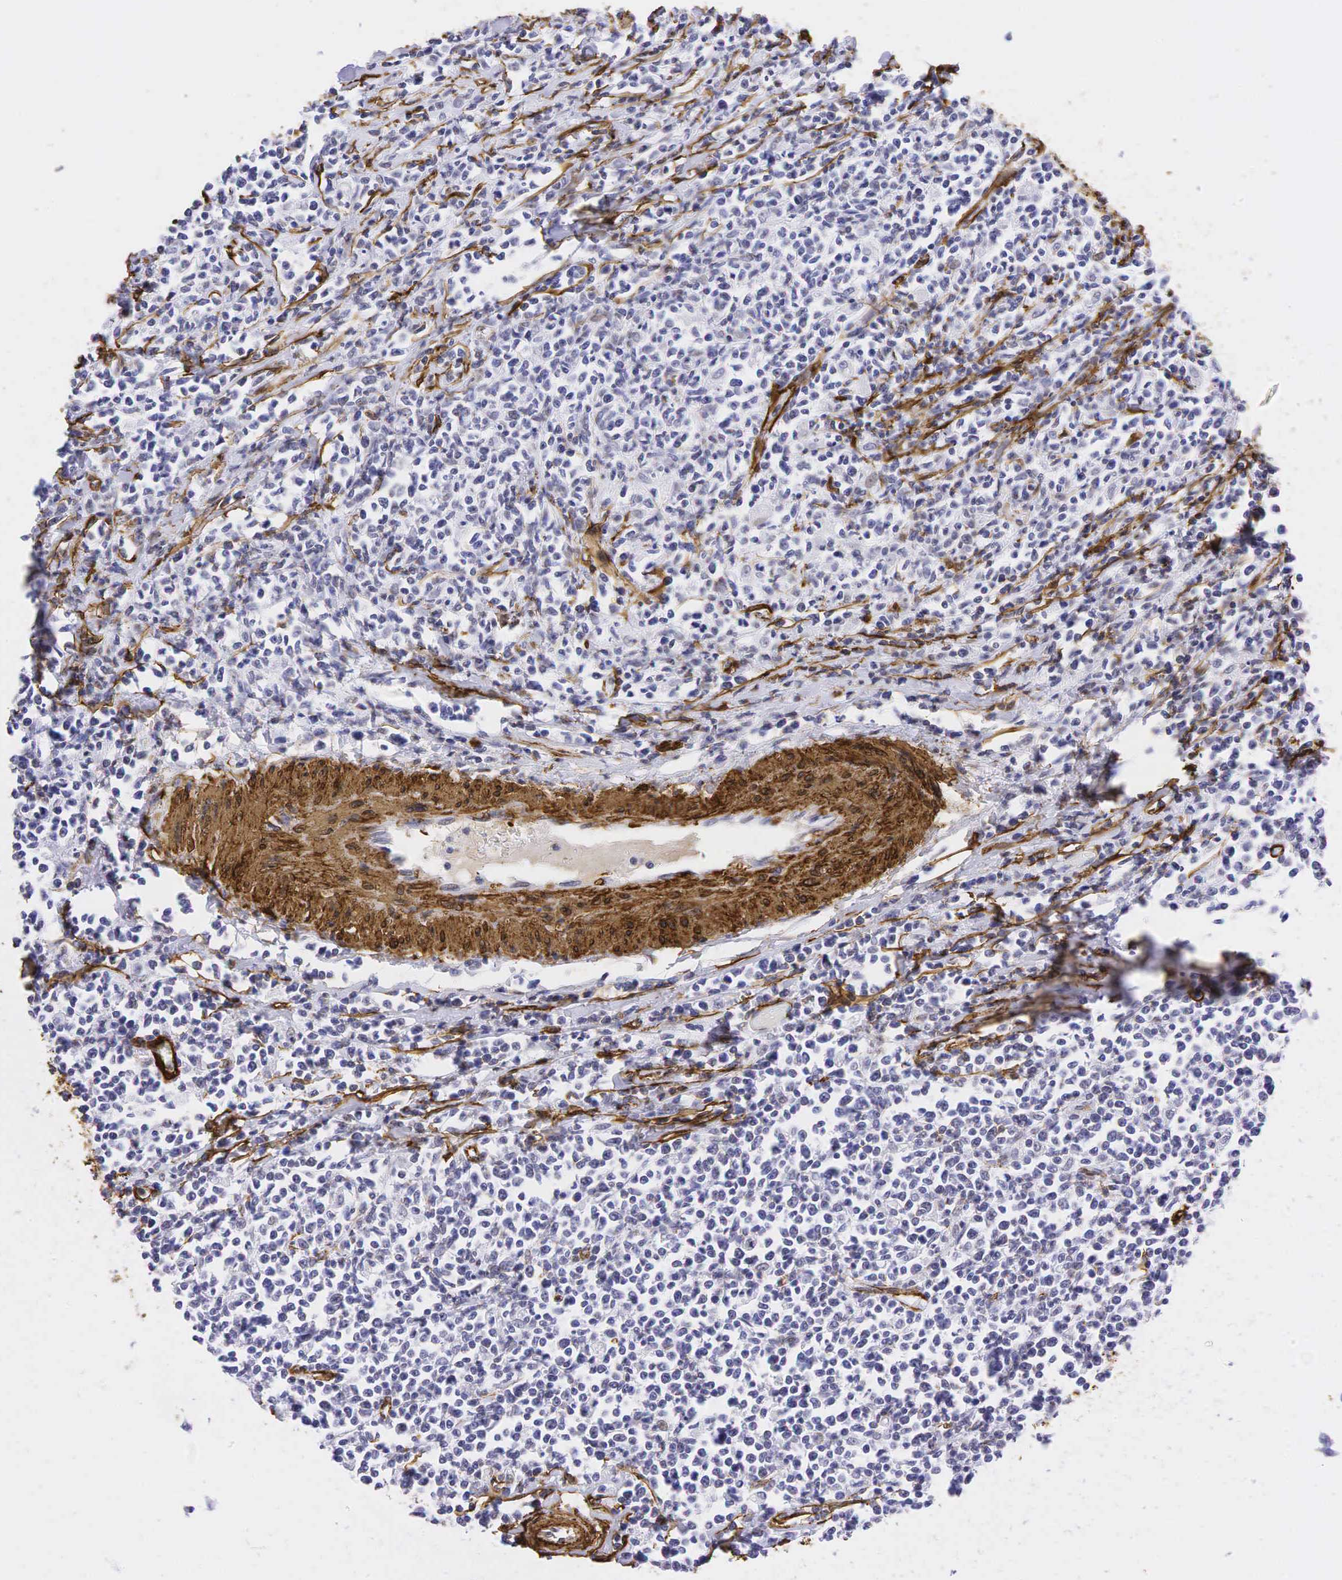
{"staining": {"intensity": "negative", "quantity": "none", "location": "none"}, "tissue": "lymphoma", "cell_type": "Tumor cells", "image_type": "cancer", "snomed": [{"axis": "morphology", "description": "Malignant lymphoma, non-Hodgkin's type, High grade"}, {"axis": "topography", "description": "Colon"}], "caption": "Tumor cells show no significant protein expression in malignant lymphoma, non-Hodgkin's type (high-grade).", "gene": "ACTA2", "patient": {"sex": "male", "age": 82}}